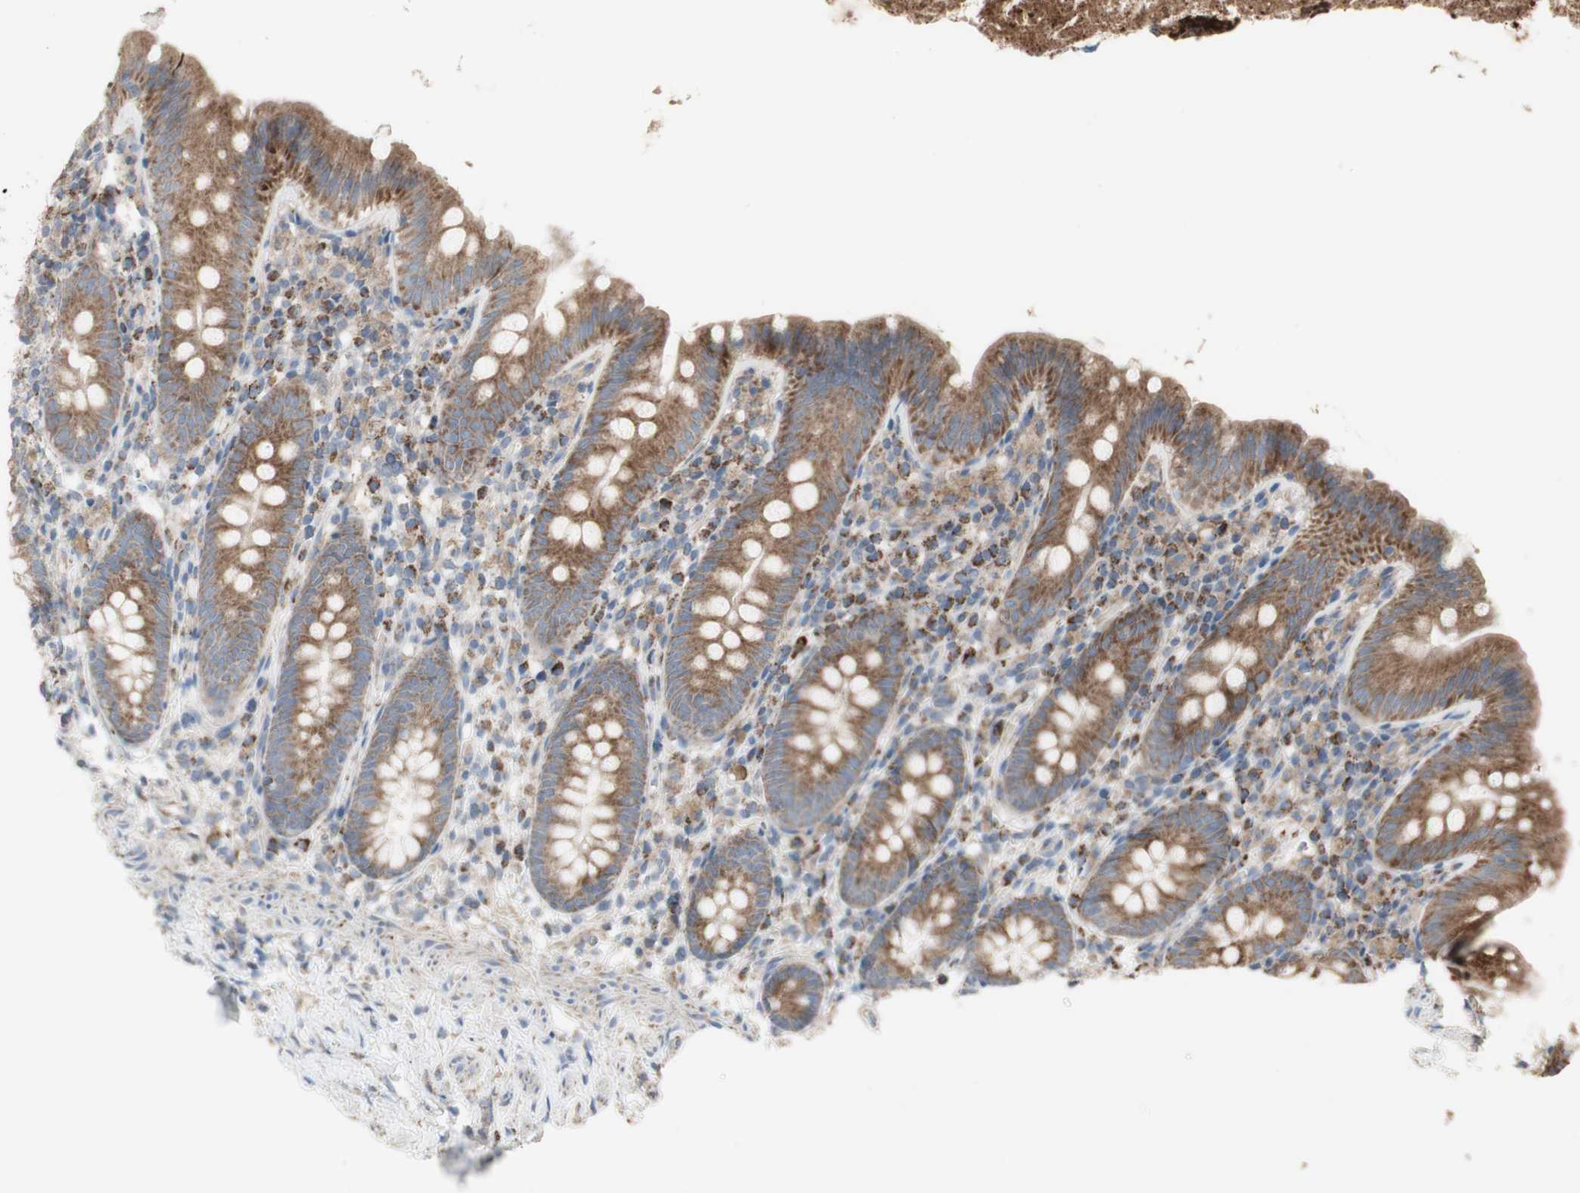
{"staining": {"intensity": "moderate", "quantity": ">75%", "location": "cytoplasmic/membranous"}, "tissue": "appendix", "cell_type": "Glandular cells", "image_type": "normal", "snomed": [{"axis": "morphology", "description": "Normal tissue, NOS"}, {"axis": "topography", "description": "Appendix"}], "caption": "About >75% of glandular cells in unremarkable appendix exhibit moderate cytoplasmic/membranous protein staining as visualized by brown immunohistochemical staining.", "gene": "C3orf52", "patient": {"sex": "male", "age": 52}}